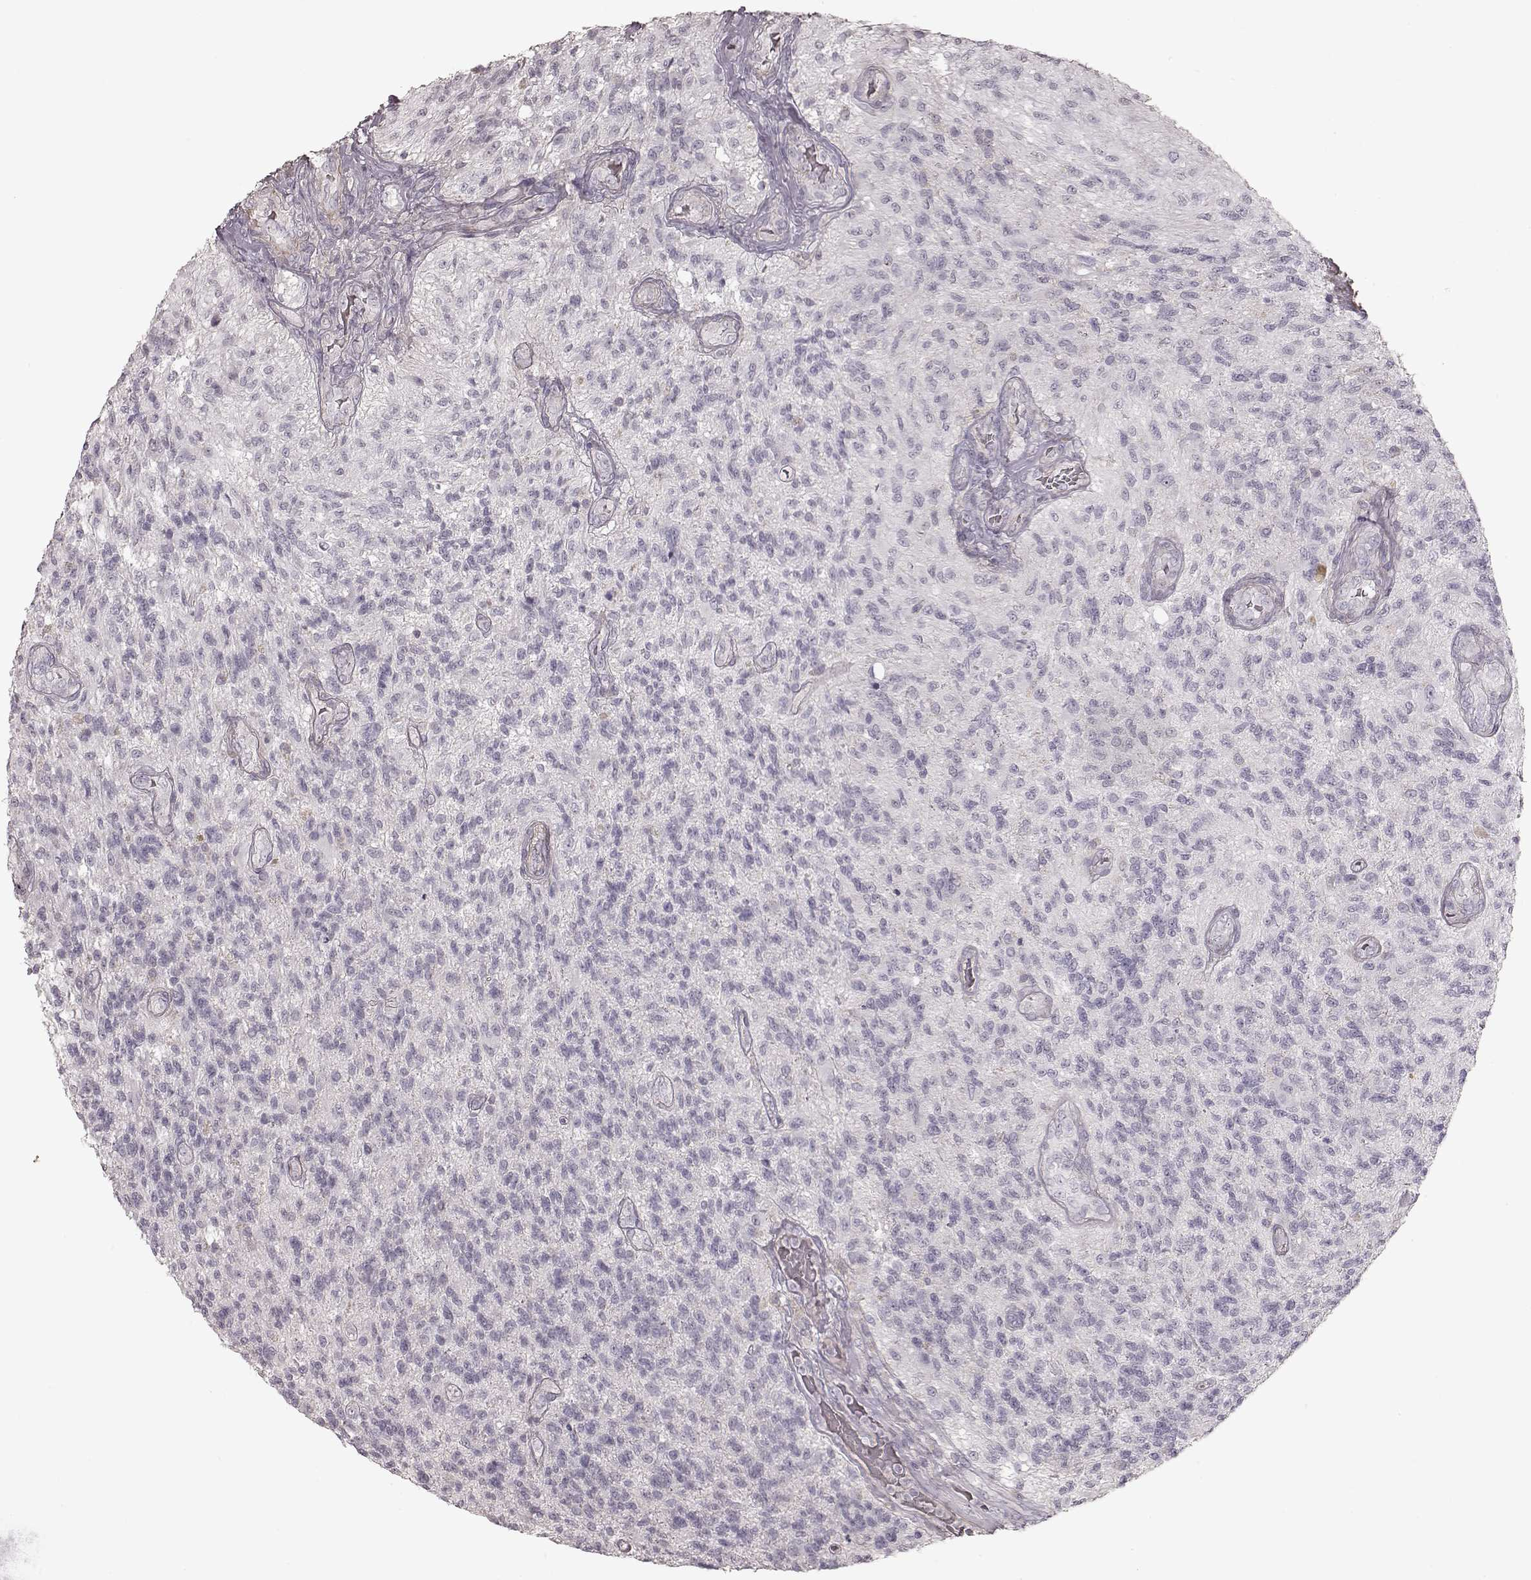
{"staining": {"intensity": "negative", "quantity": "none", "location": "none"}, "tissue": "glioma", "cell_type": "Tumor cells", "image_type": "cancer", "snomed": [{"axis": "morphology", "description": "Glioma, malignant, High grade"}, {"axis": "topography", "description": "Brain"}], "caption": "Immunohistochemistry (IHC) histopathology image of malignant high-grade glioma stained for a protein (brown), which demonstrates no staining in tumor cells.", "gene": "PRLHR", "patient": {"sex": "male", "age": 56}}